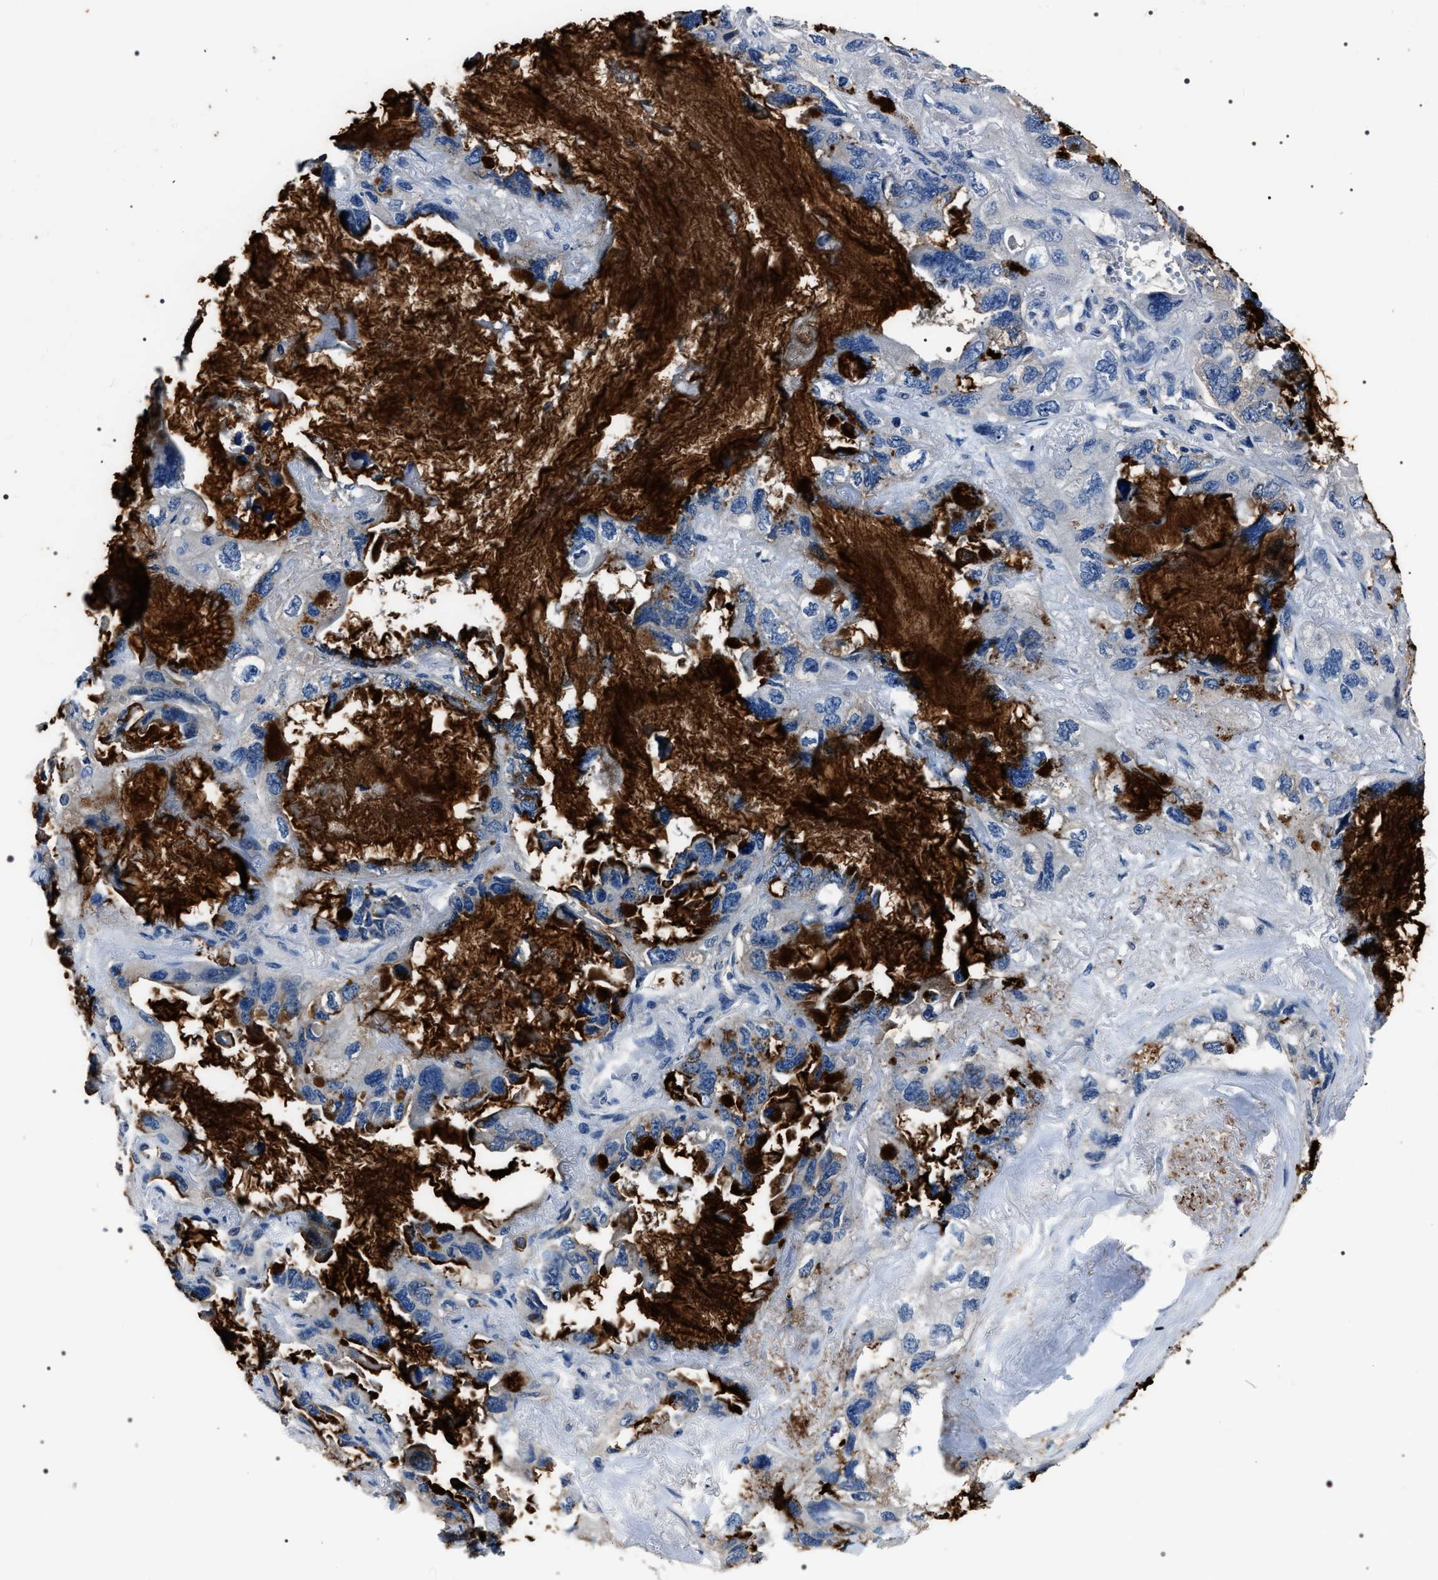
{"staining": {"intensity": "negative", "quantity": "none", "location": "none"}, "tissue": "lung cancer", "cell_type": "Tumor cells", "image_type": "cancer", "snomed": [{"axis": "morphology", "description": "Squamous cell carcinoma, NOS"}, {"axis": "topography", "description": "Lung"}], "caption": "This is a micrograph of immunohistochemistry (IHC) staining of squamous cell carcinoma (lung), which shows no expression in tumor cells.", "gene": "TRIM54", "patient": {"sex": "female", "age": 73}}